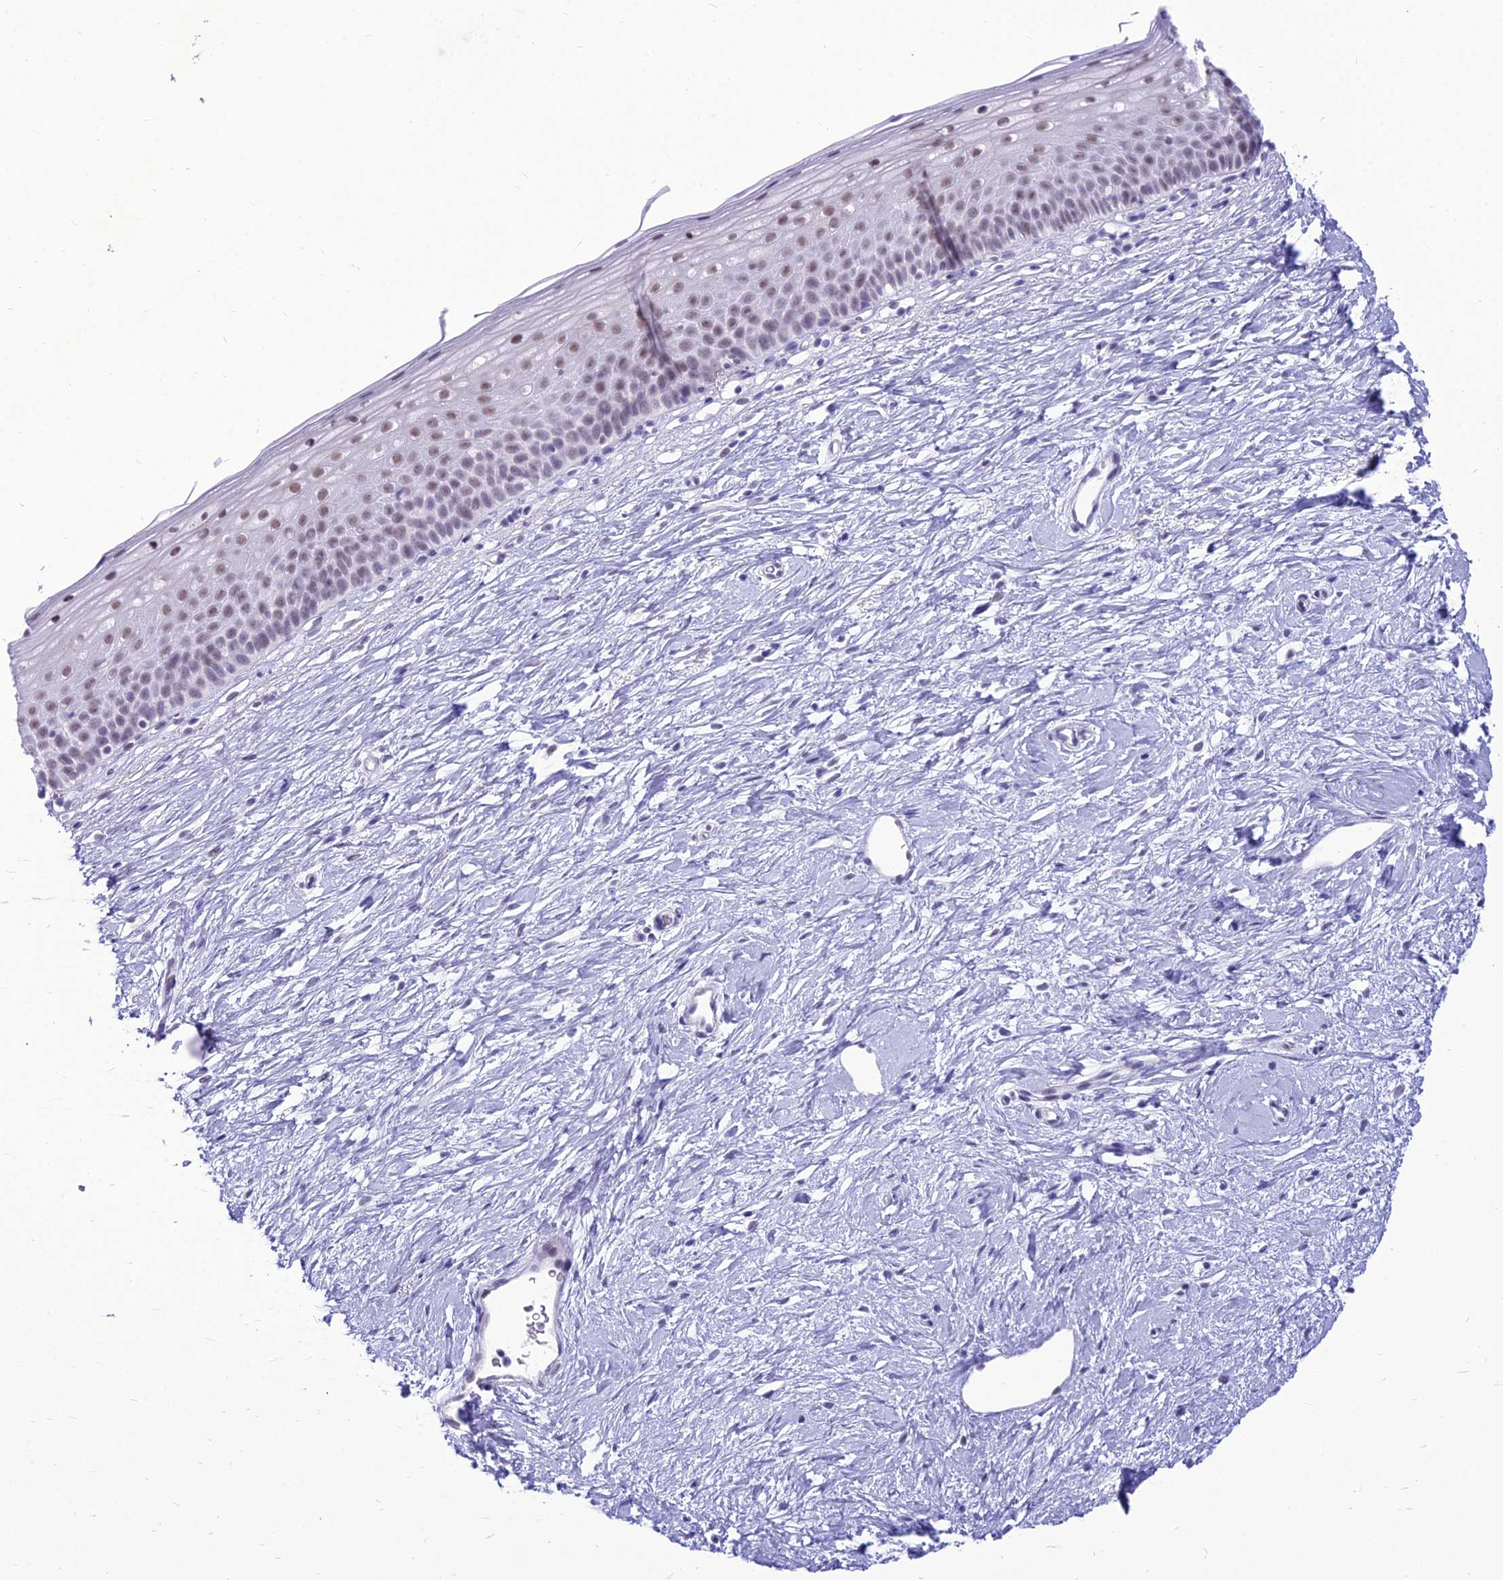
{"staining": {"intensity": "moderate", "quantity": "<25%", "location": "nuclear"}, "tissue": "cervix", "cell_type": "Squamous epithelial cells", "image_type": "normal", "snomed": [{"axis": "morphology", "description": "Normal tissue, NOS"}, {"axis": "topography", "description": "Cervix"}], "caption": "Protein expression analysis of unremarkable cervix exhibits moderate nuclear staining in about <25% of squamous epithelial cells.", "gene": "DHX40", "patient": {"sex": "female", "age": 57}}